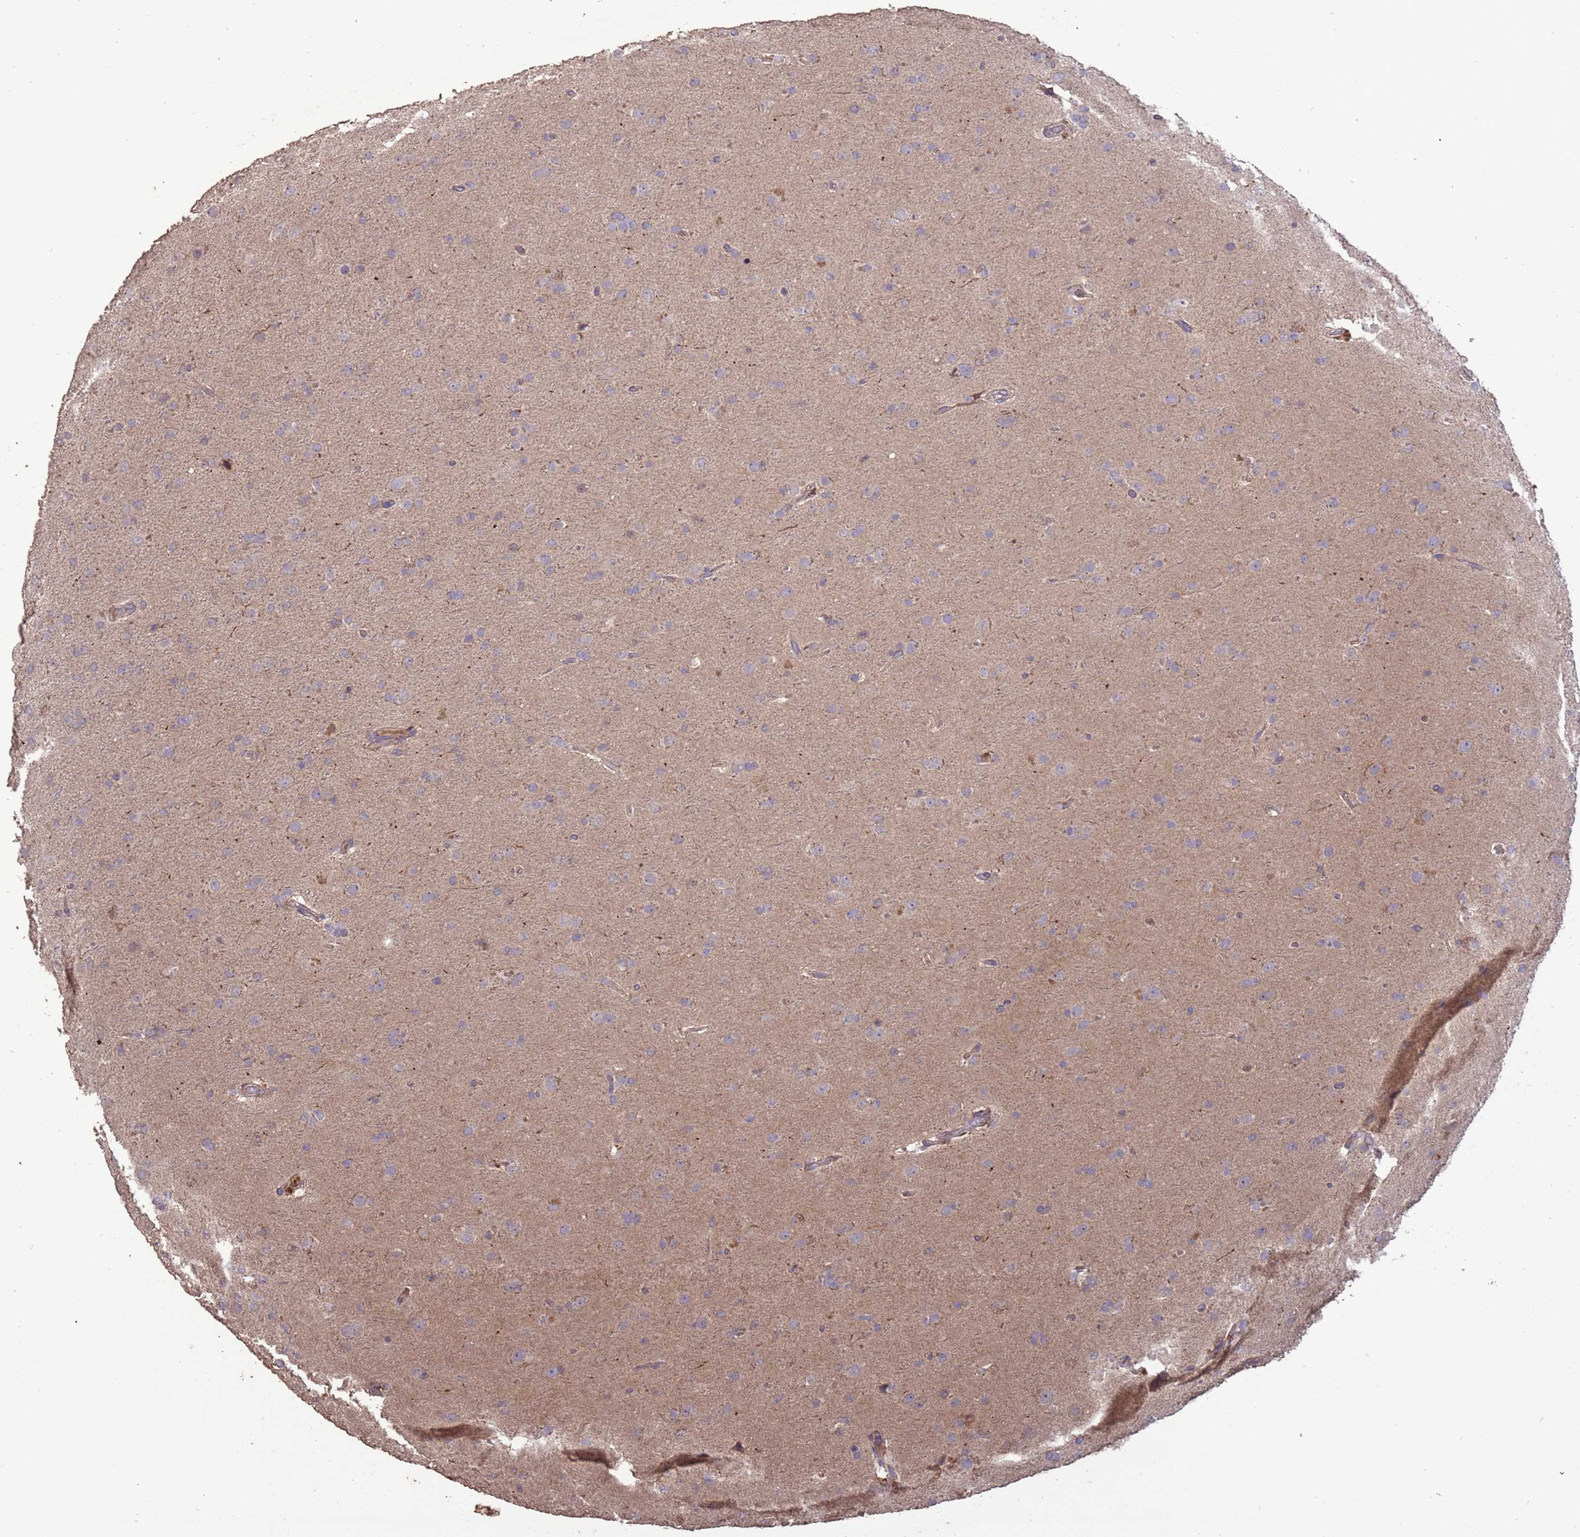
{"staining": {"intensity": "negative", "quantity": "none", "location": "none"}, "tissue": "glioma", "cell_type": "Tumor cells", "image_type": "cancer", "snomed": [{"axis": "morphology", "description": "Glioma, malignant, Low grade"}, {"axis": "topography", "description": "Brain"}], "caption": "Immunohistochemistry (IHC) image of human malignant low-grade glioma stained for a protein (brown), which shows no expression in tumor cells. The staining was performed using DAB to visualize the protein expression in brown, while the nuclei were stained in blue with hematoxylin (Magnification: 20x).", "gene": "SLC9B2", "patient": {"sex": "male", "age": 65}}